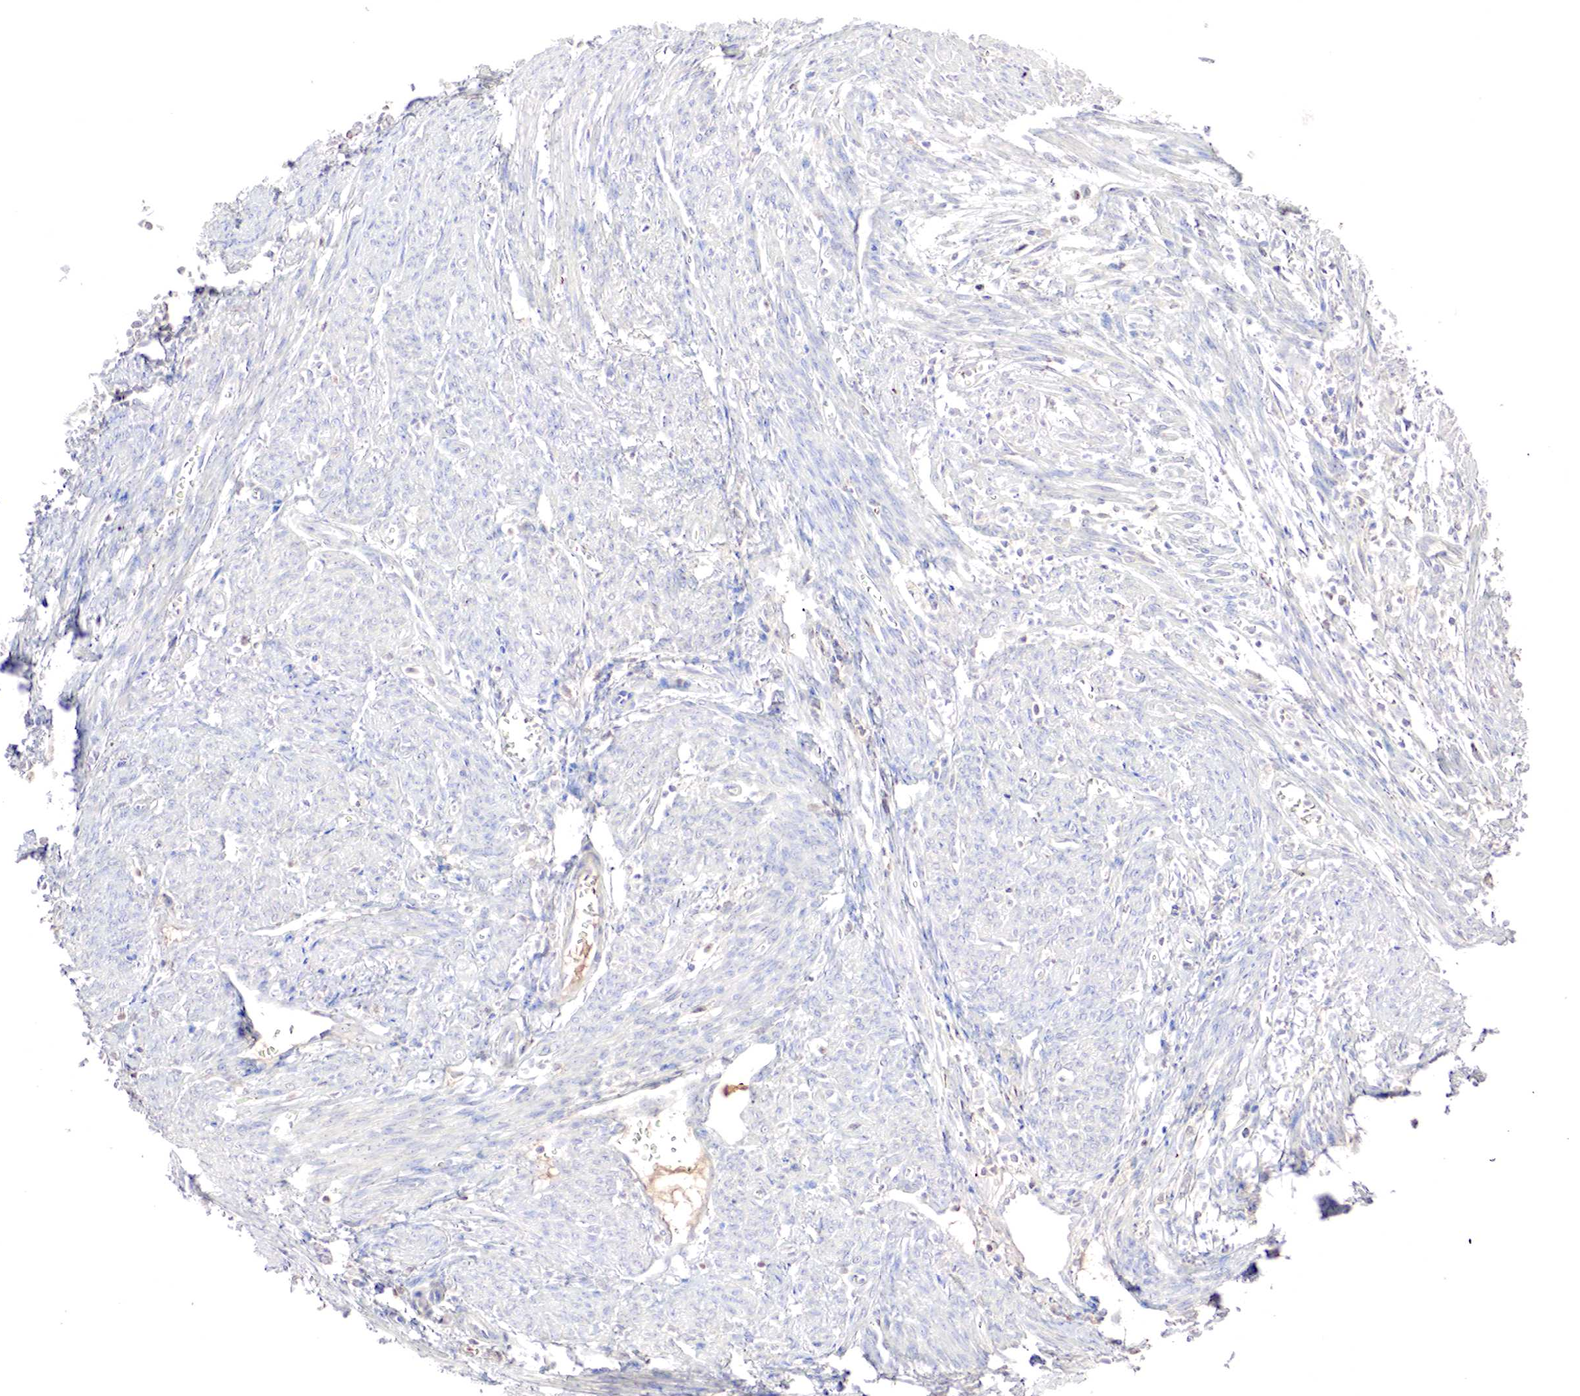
{"staining": {"intensity": "negative", "quantity": "none", "location": "none"}, "tissue": "endometrial cancer", "cell_type": "Tumor cells", "image_type": "cancer", "snomed": [{"axis": "morphology", "description": "Adenocarcinoma, NOS"}, {"axis": "topography", "description": "Endometrium"}], "caption": "Endometrial cancer stained for a protein using immunohistochemistry reveals no staining tumor cells.", "gene": "GATA1", "patient": {"sex": "female", "age": 66}}